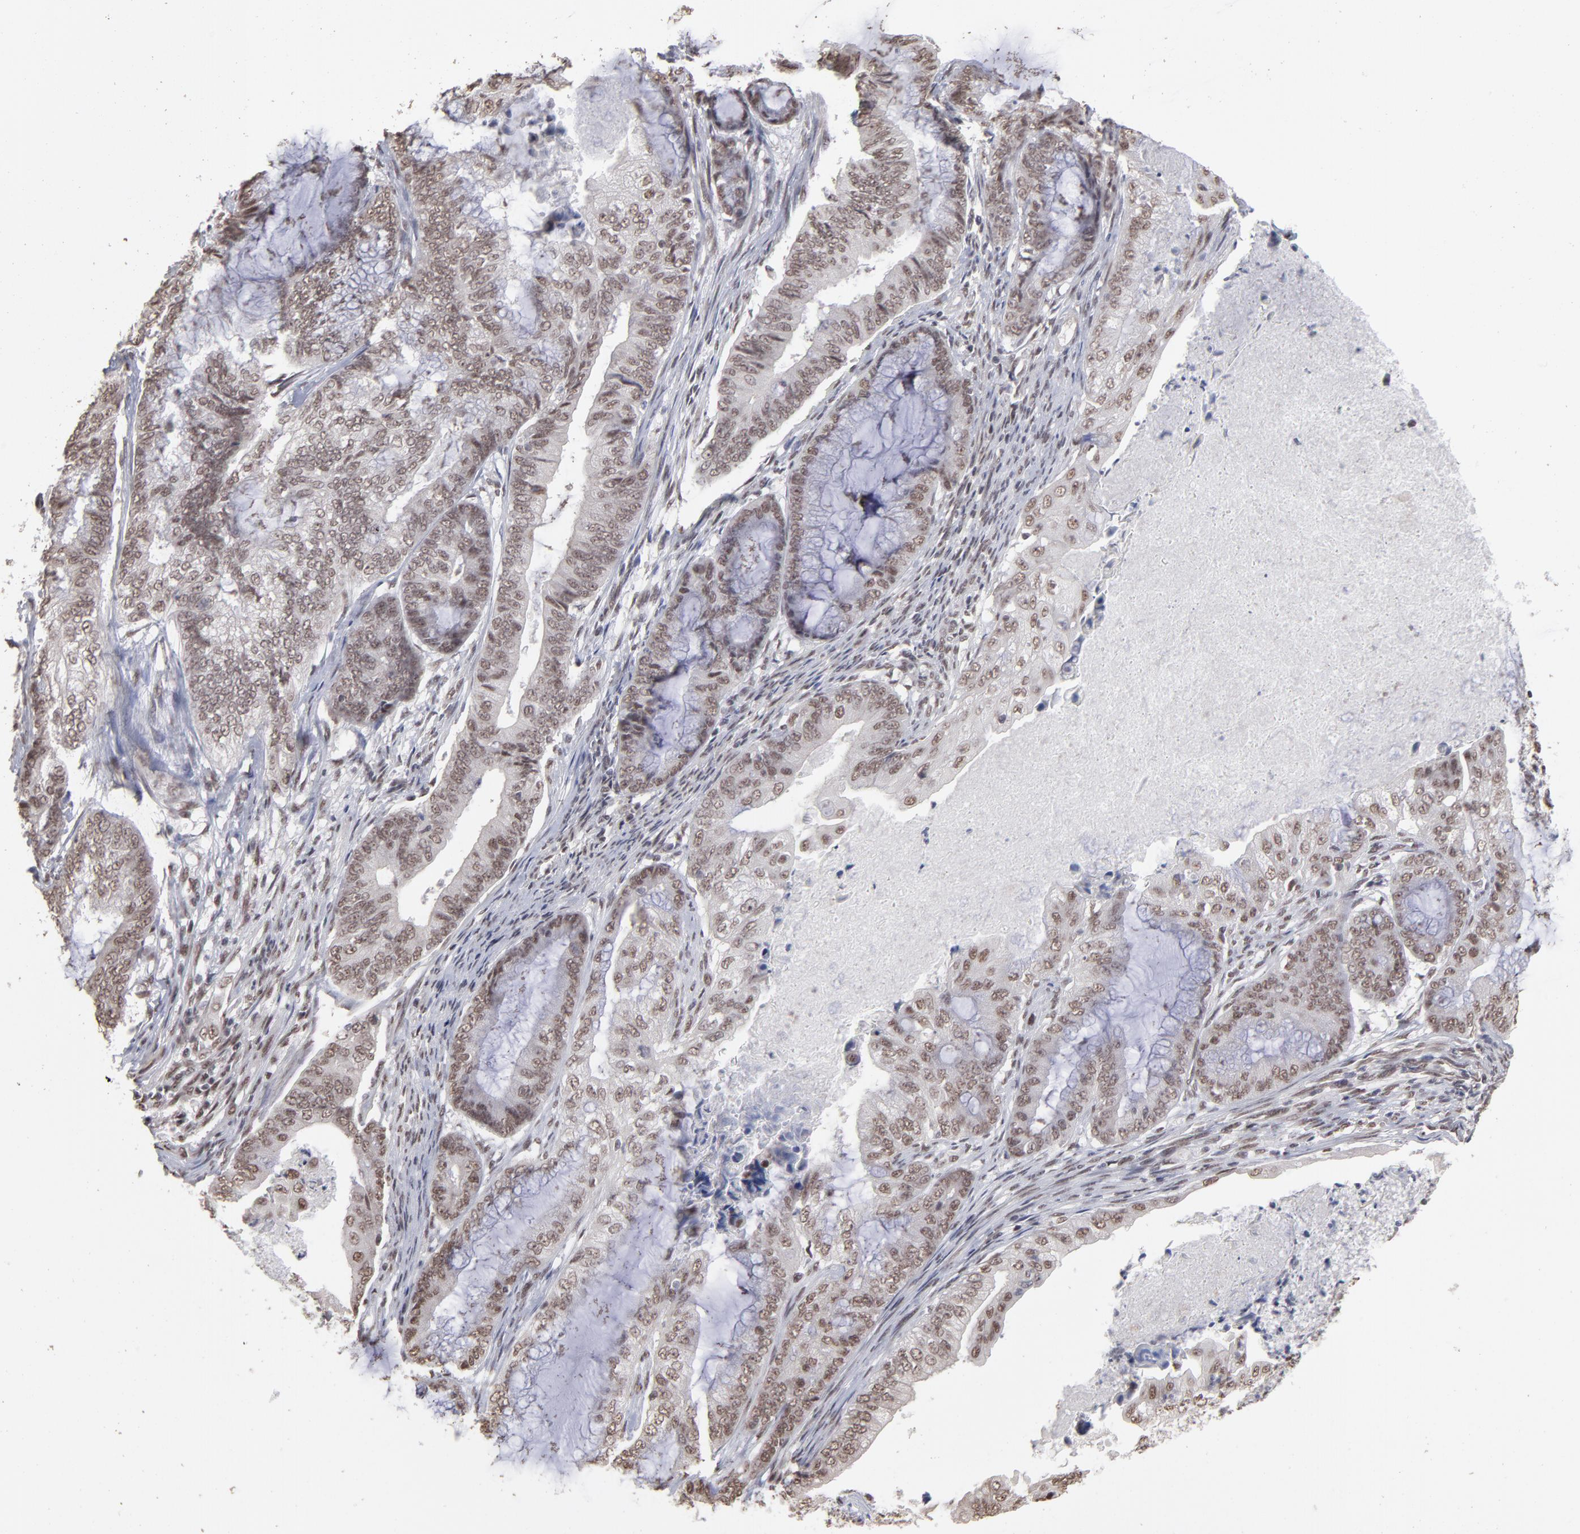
{"staining": {"intensity": "moderate", "quantity": ">75%", "location": "nuclear"}, "tissue": "endometrial cancer", "cell_type": "Tumor cells", "image_type": "cancer", "snomed": [{"axis": "morphology", "description": "Adenocarcinoma, NOS"}, {"axis": "topography", "description": "Endometrium"}], "caption": "An image of endometrial cancer stained for a protein shows moderate nuclear brown staining in tumor cells. The protein is shown in brown color, while the nuclei are stained blue.", "gene": "ZNF3", "patient": {"sex": "female", "age": 63}}